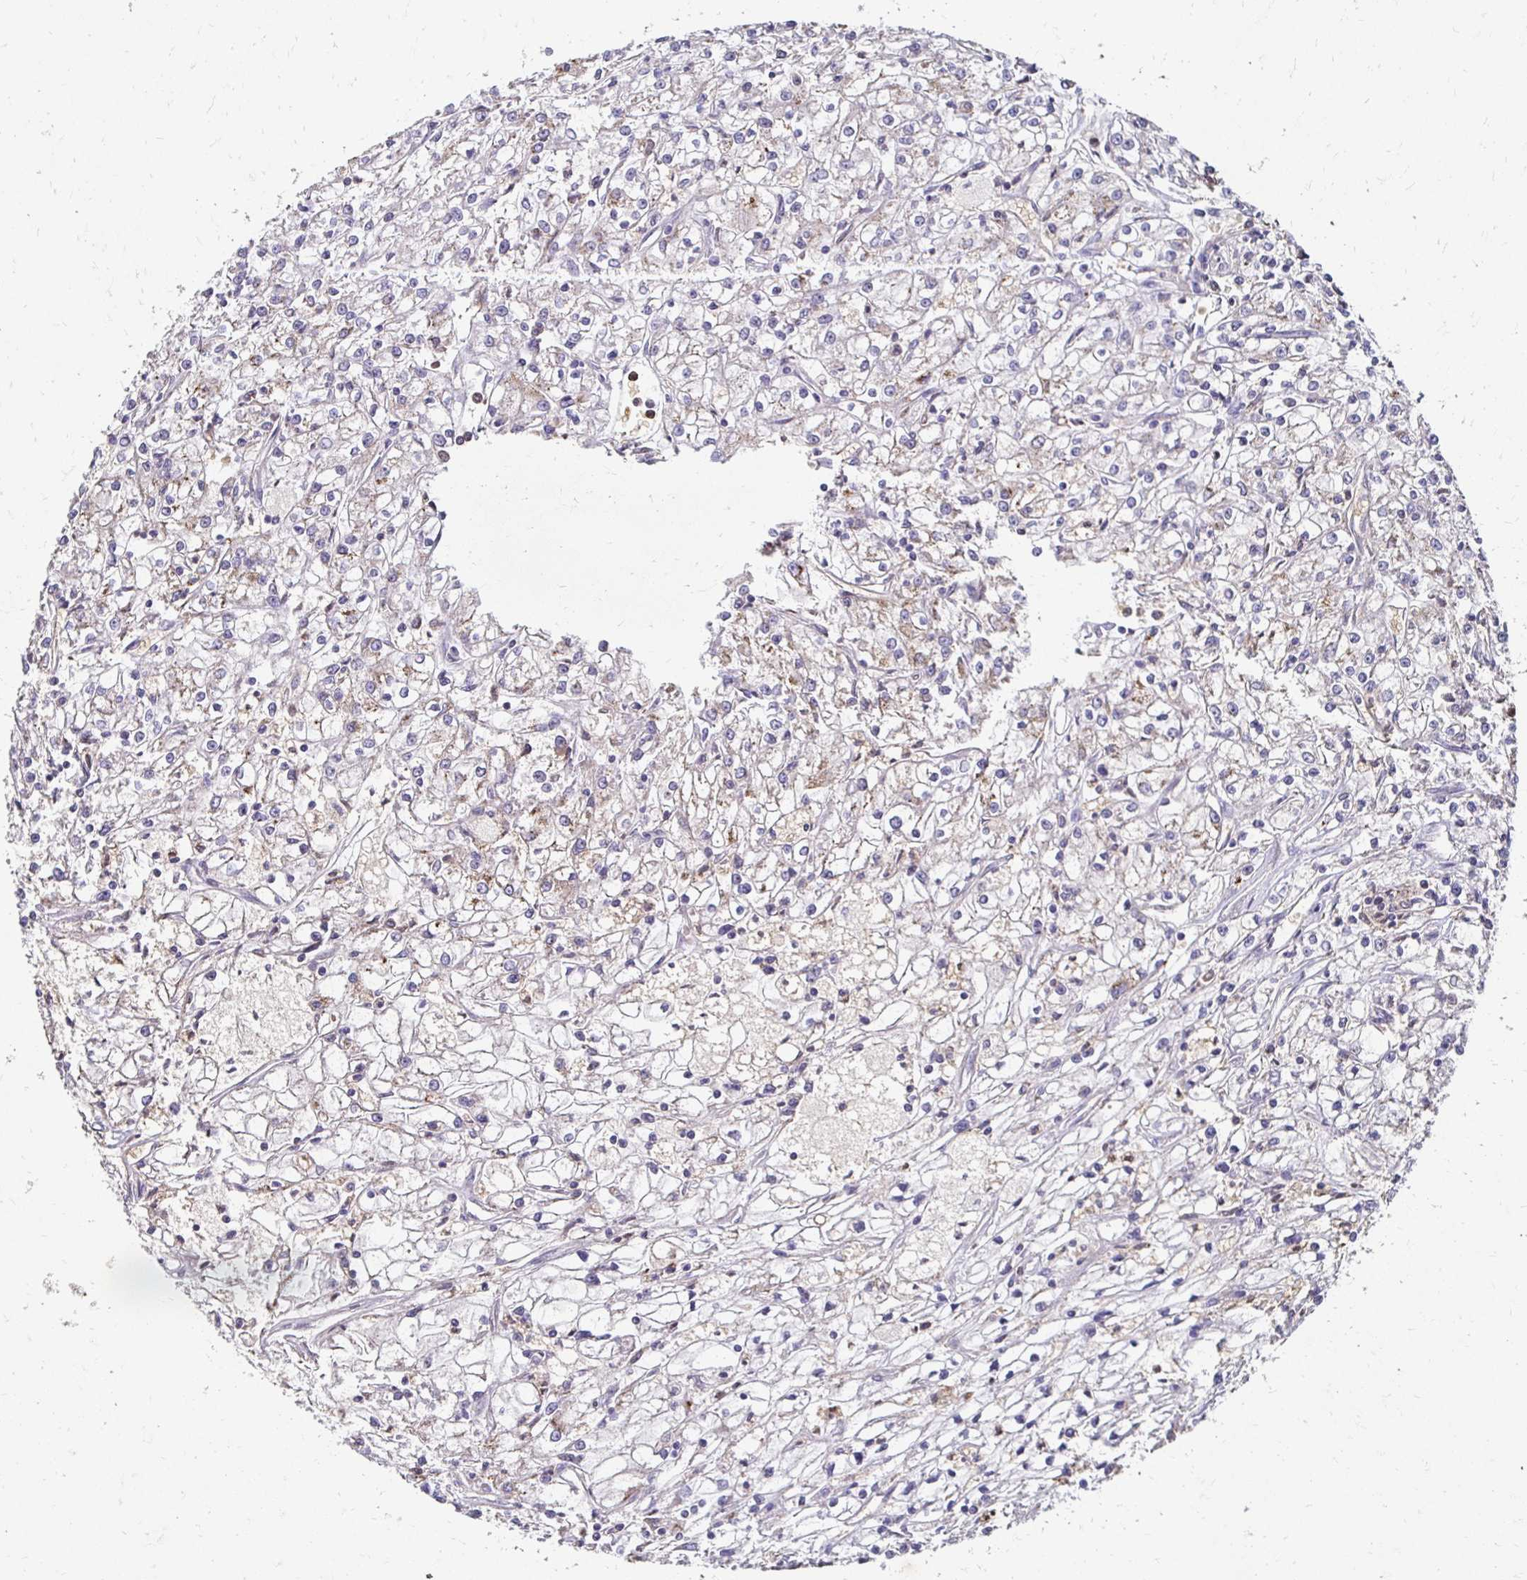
{"staining": {"intensity": "weak", "quantity": "<25%", "location": "cytoplasmic/membranous"}, "tissue": "renal cancer", "cell_type": "Tumor cells", "image_type": "cancer", "snomed": [{"axis": "morphology", "description": "Adenocarcinoma, NOS"}, {"axis": "topography", "description": "Kidney"}], "caption": "Immunohistochemistry of renal adenocarcinoma displays no staining in tumor cells. (DAB immunohistochemistry (IHC), high magnification).", "gene": "GK2", "patient": {"sex": "female", "age": 59}}